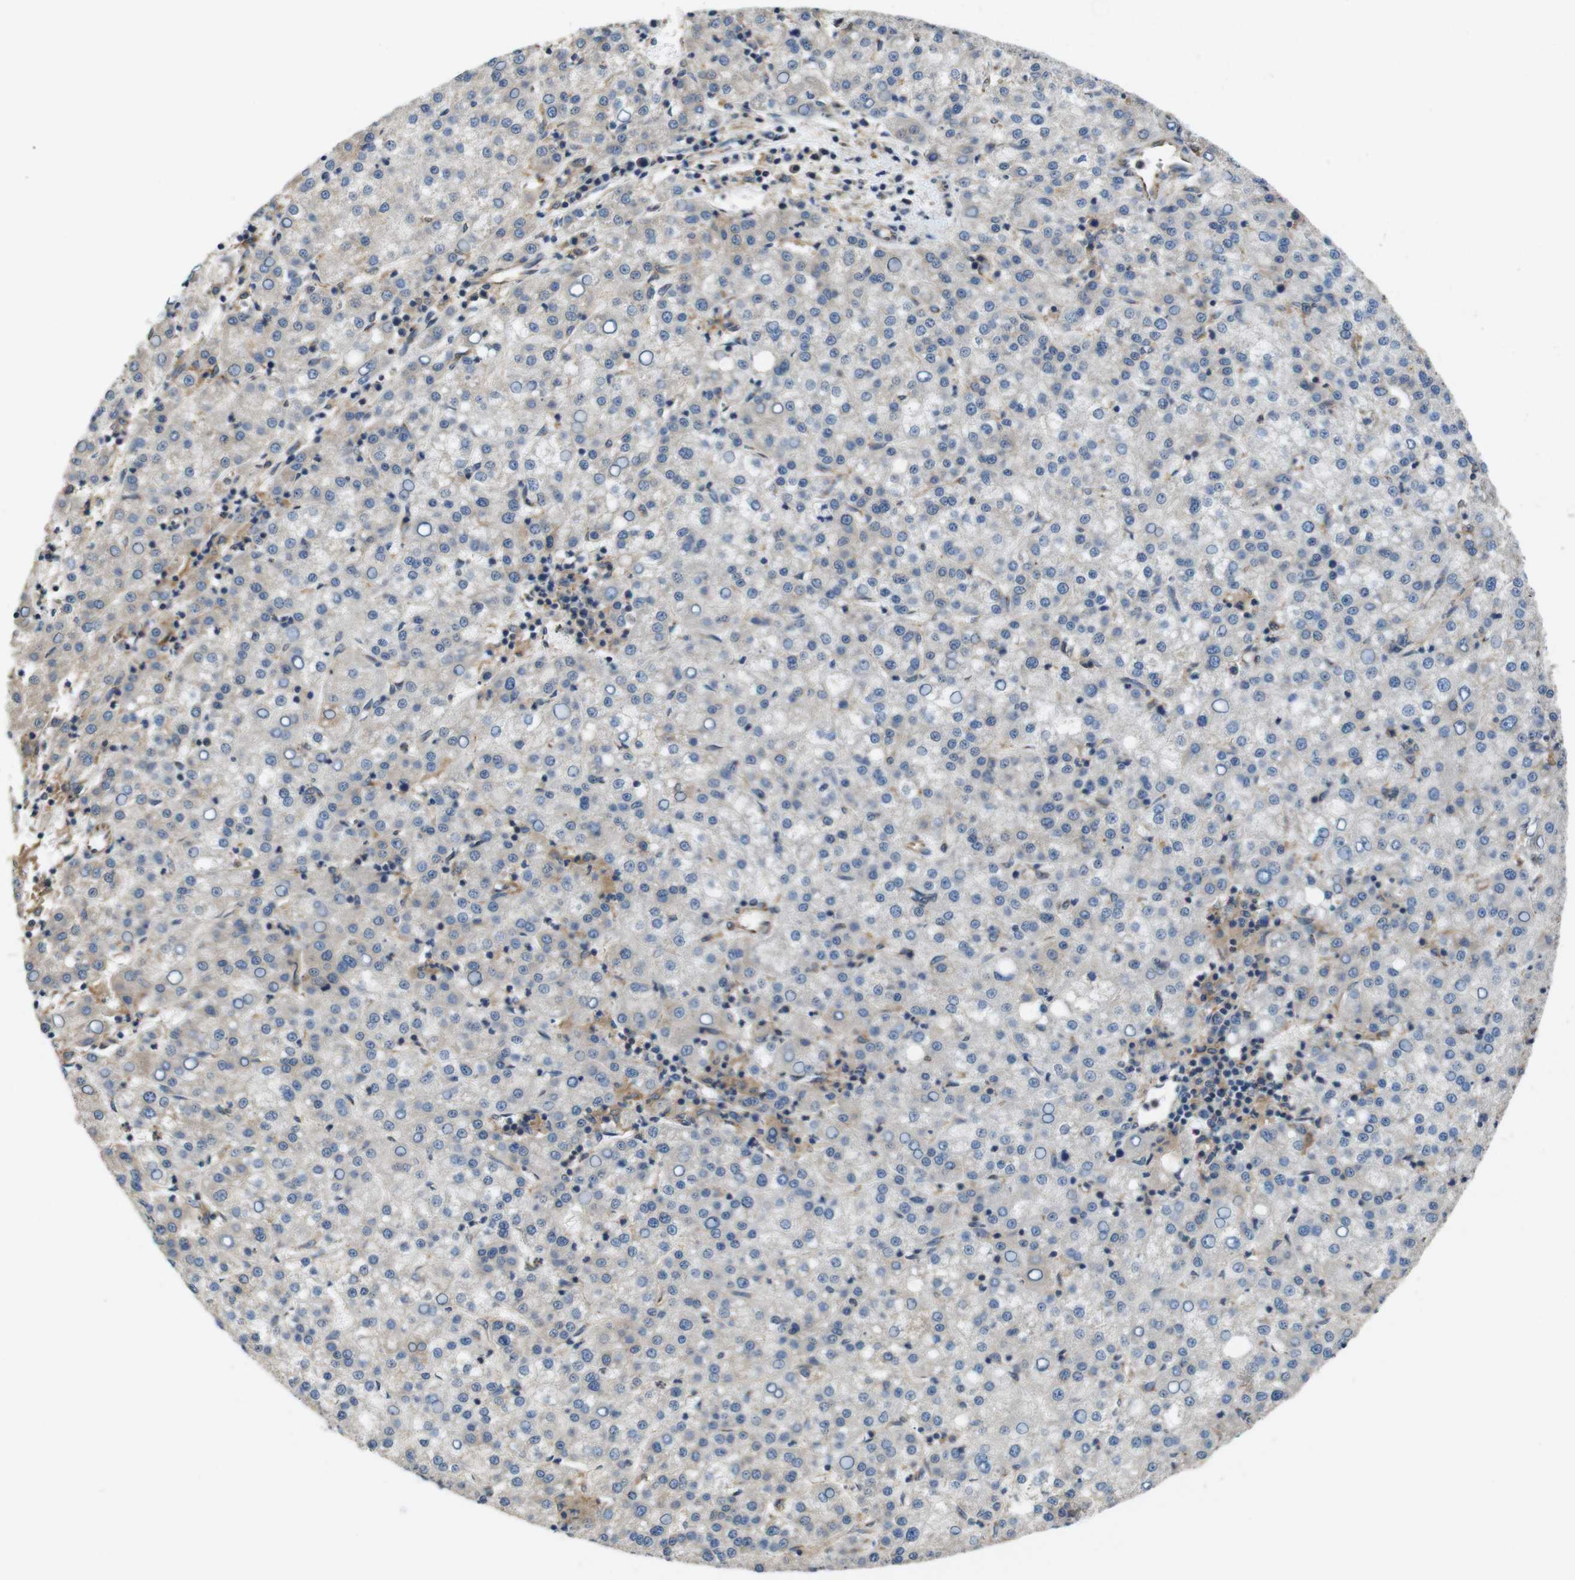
{"staining": {"intensity": "weak", "quantity": "<25%", "location": "cytoplasmic/membranous"}, "tissue": "liver cancer", "cell_type": "Tumor cells", "image_type": "cancer", "snomed": [{"axis": "morphology", "description": "Carcinoma, Hepatocellular, NOS"}, {"axis": "topography", "description": "Liver"}], "caption": "Liver cancer (hepatocellular carcinoma) was stained to show a protein in brown. There is no significant positivity in tumor cells. (DAB (3,3'-diaminobenzidine) immunohistochemistry visualized using brightfield microscopy, high magnification).", "gene": "DCTN1", "patient": {"sex": "female", "age": 58}}